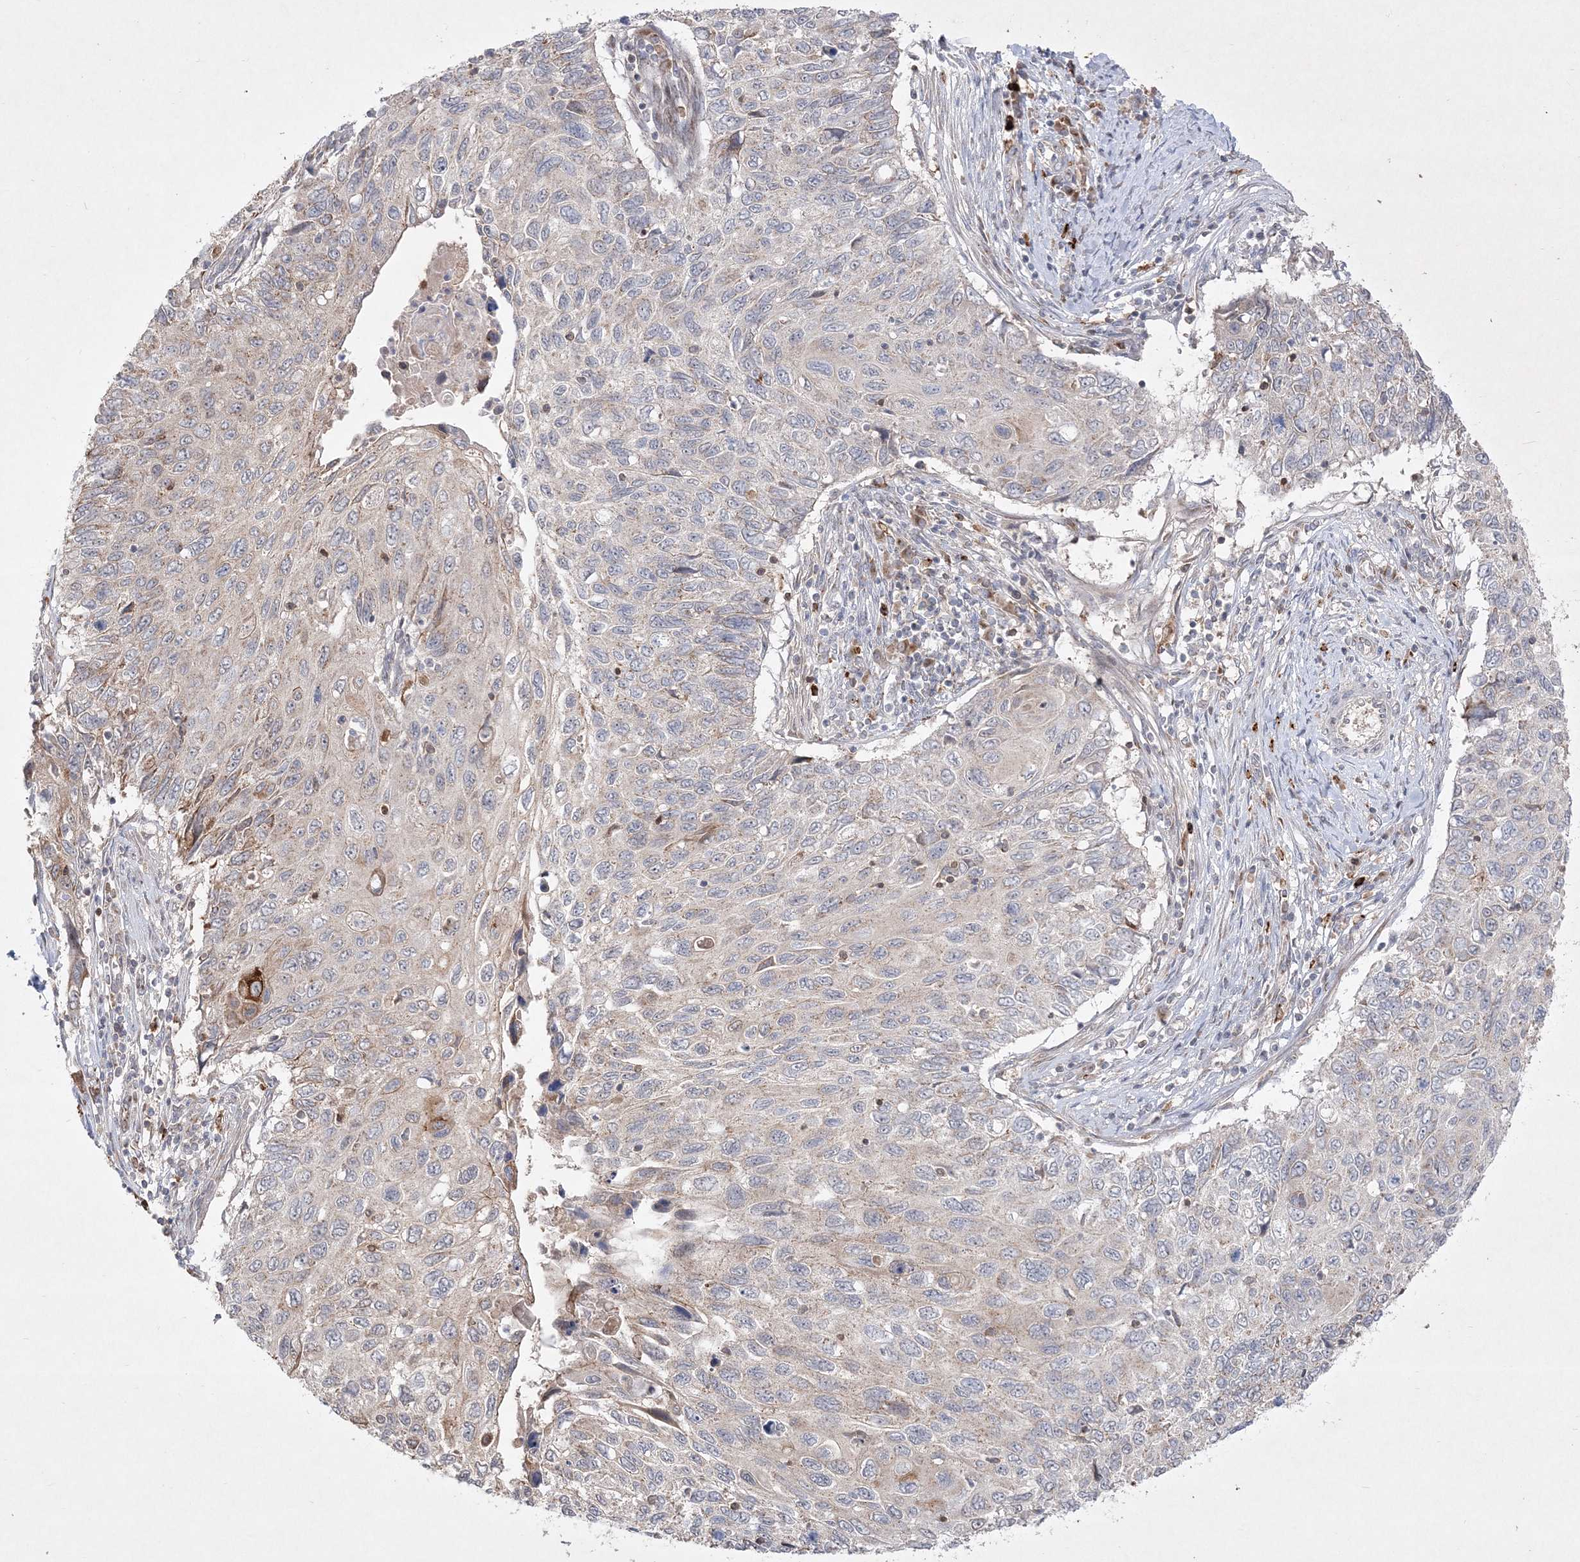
{"staining": {"intensity": "weak", "quantity": "<25%", "location": "cytoplasmic/membranous"}, "tissue": "cervical cancer", "cell_type": "Tumor cells", "image_type": "cancer", "snomed": [{"axis": "morphology", "description": "Squamous cell carcinoma, NOS"}, {"axis": "topography", "description": "Cervix"}], "caption": "A photomicrograph of cervical cancer (squamous cell carcinoma) stained for a protein demonstrates no brown staining in tumor cells.", "gene": "CLNK", "patient": {"sex": "female", "age": 70}}